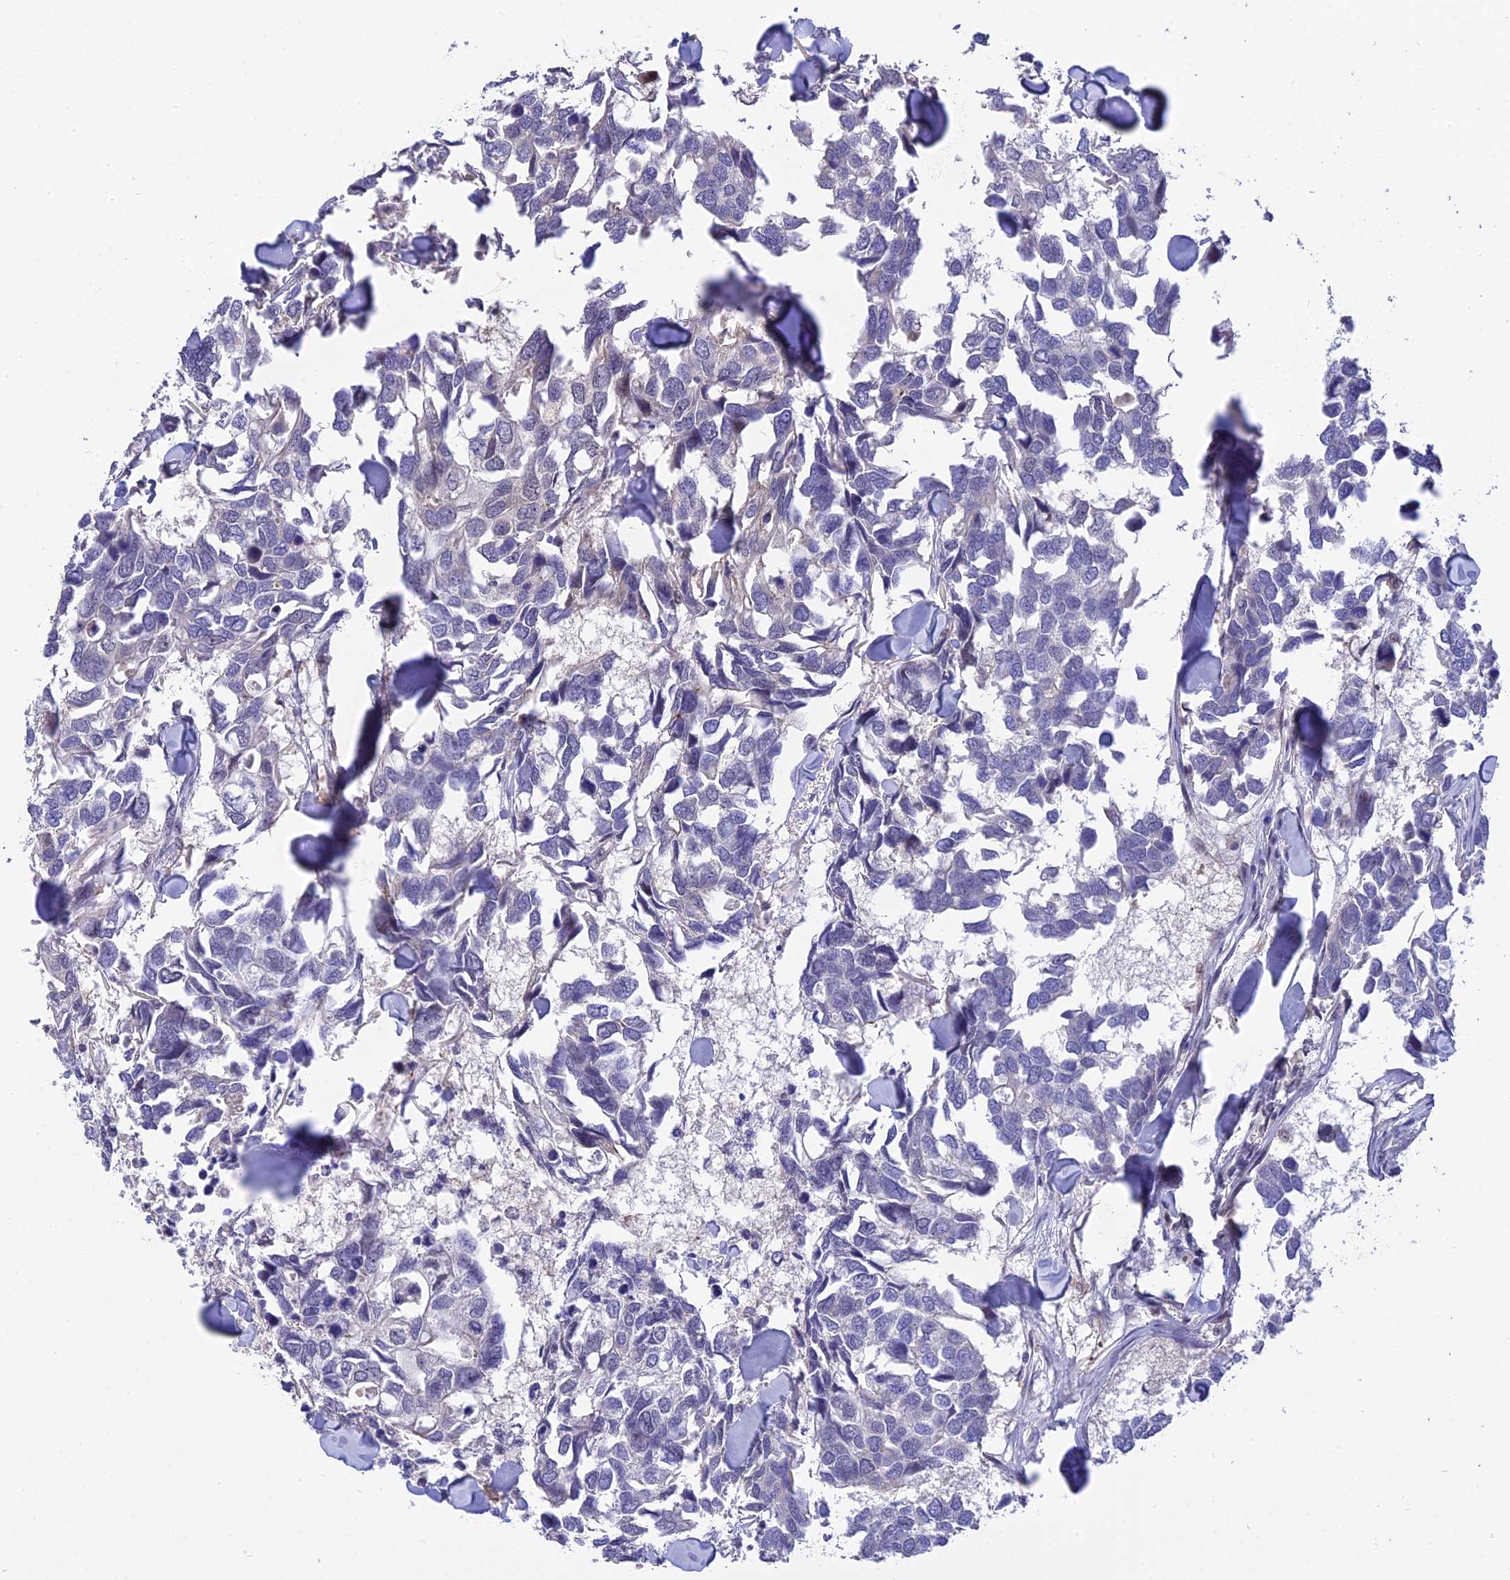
{"staining": {"intensity": "negative", "quantity": "none", "location": "none"}, "tissue": "breast cancer", "cell_type": "Tumor cells", "image_type": "cancer", "snomed": [{"axis": "morphology", "description": "Duct carcinoma"}, {"axis": "topography", "description": "Breast"}], "caption": "Tumor cells are negative for protein expression in human breast cancer (intraductal carcinoma).", "gene": "KCTD14", "patient": {"sex": "female", "age": 83}}